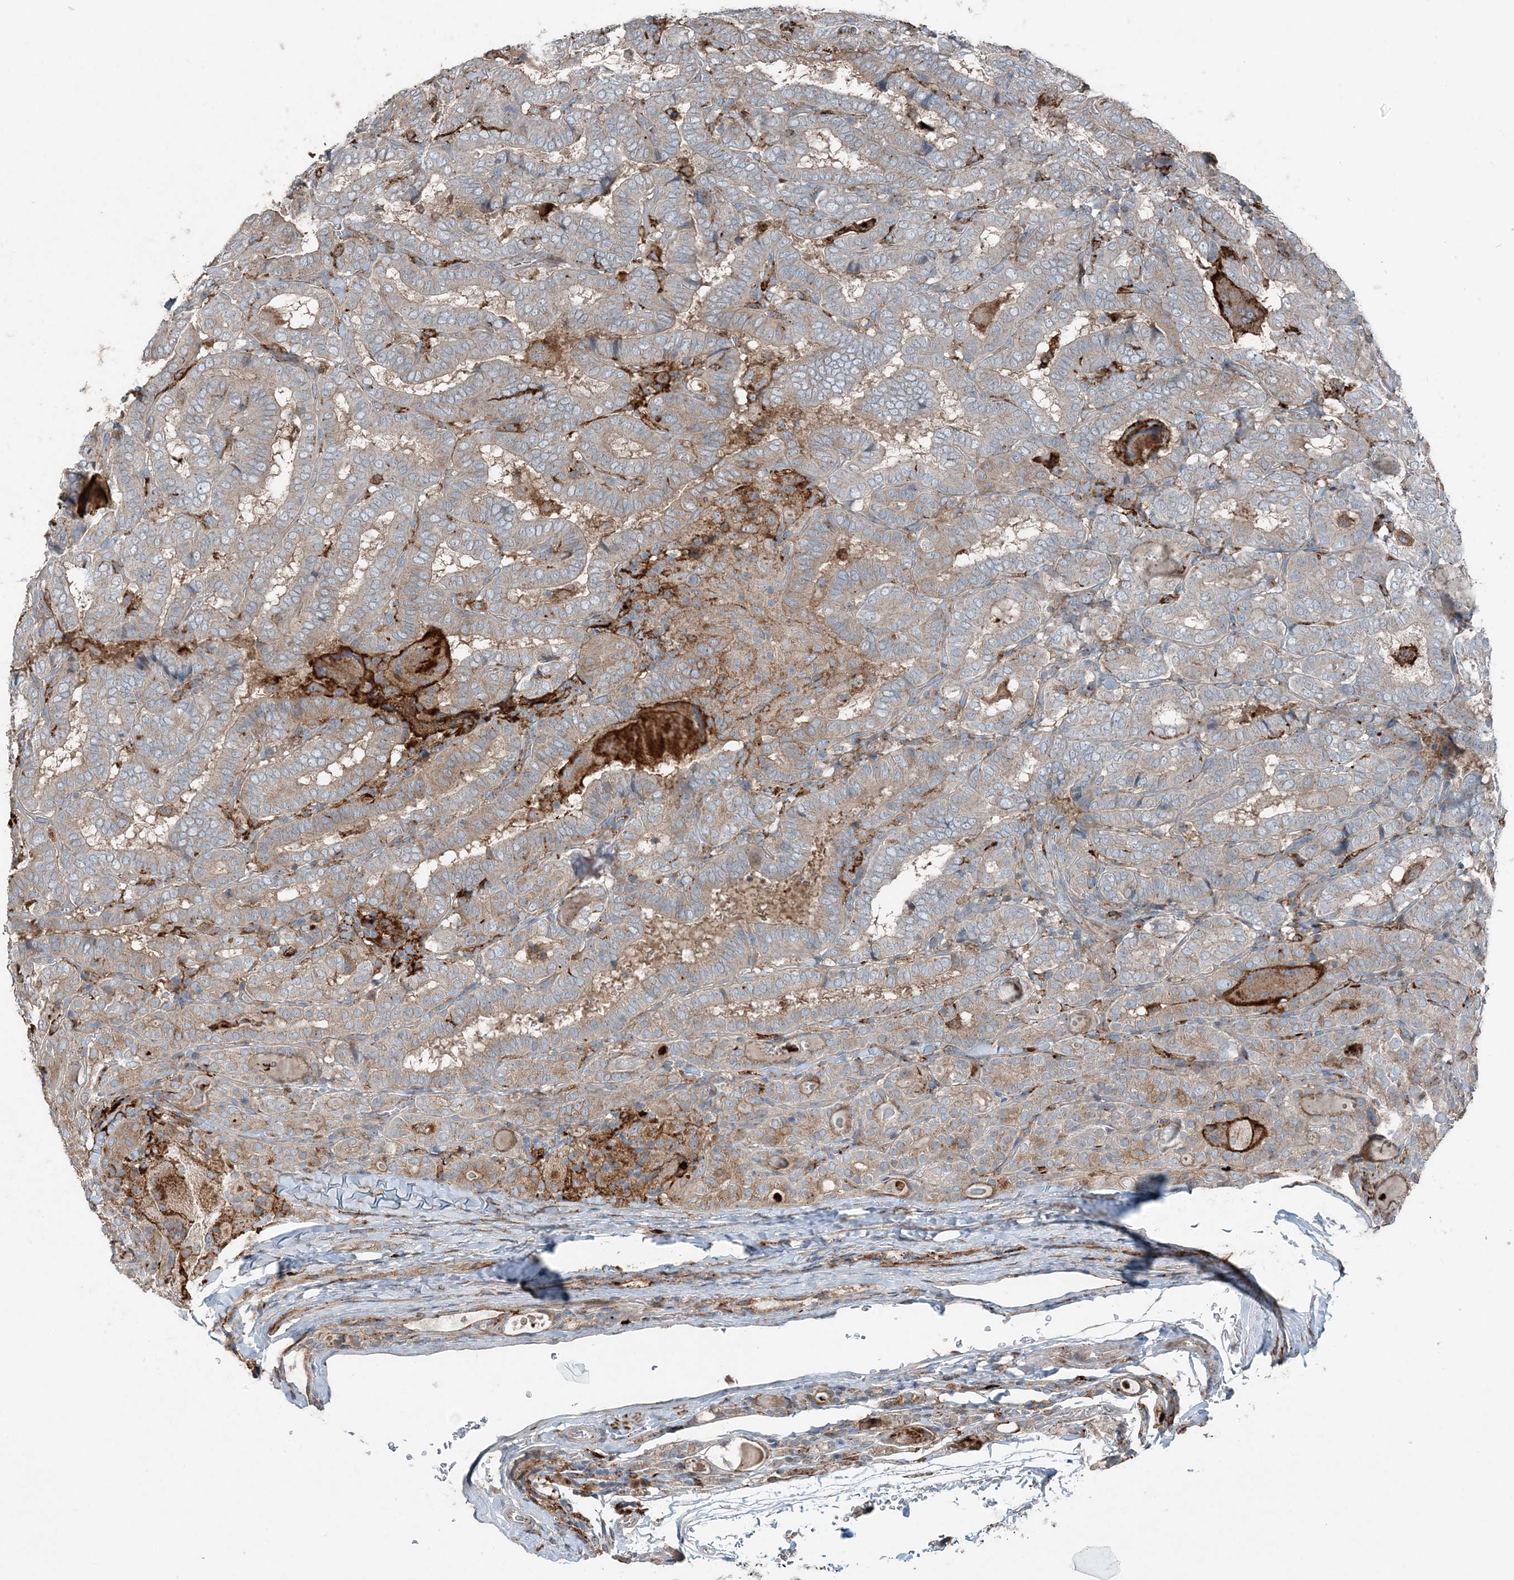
{"staining": {"intensity": "weak", "quantity": ">75%", "location": "cytoplasmic/membranous"}, "tissue": "thyroid cancer", "cell_type": "Tumor cells", "image_type": "cancer", "snomed": [{"axis": "morphology", "description": "Papillary adenocarcinoma, NOS"}, {"axis": "topography", "description": "Thyroid gland"}], "caption": "Immunohistochemical staining of thyroid cancer (papillary adenocarcinoma) displays low levels of weak cytoplasmic/membranous expression in approximately >75% of tumor cells.", "gene": "KY", "patient": {"sex": "female", "age": 72}}